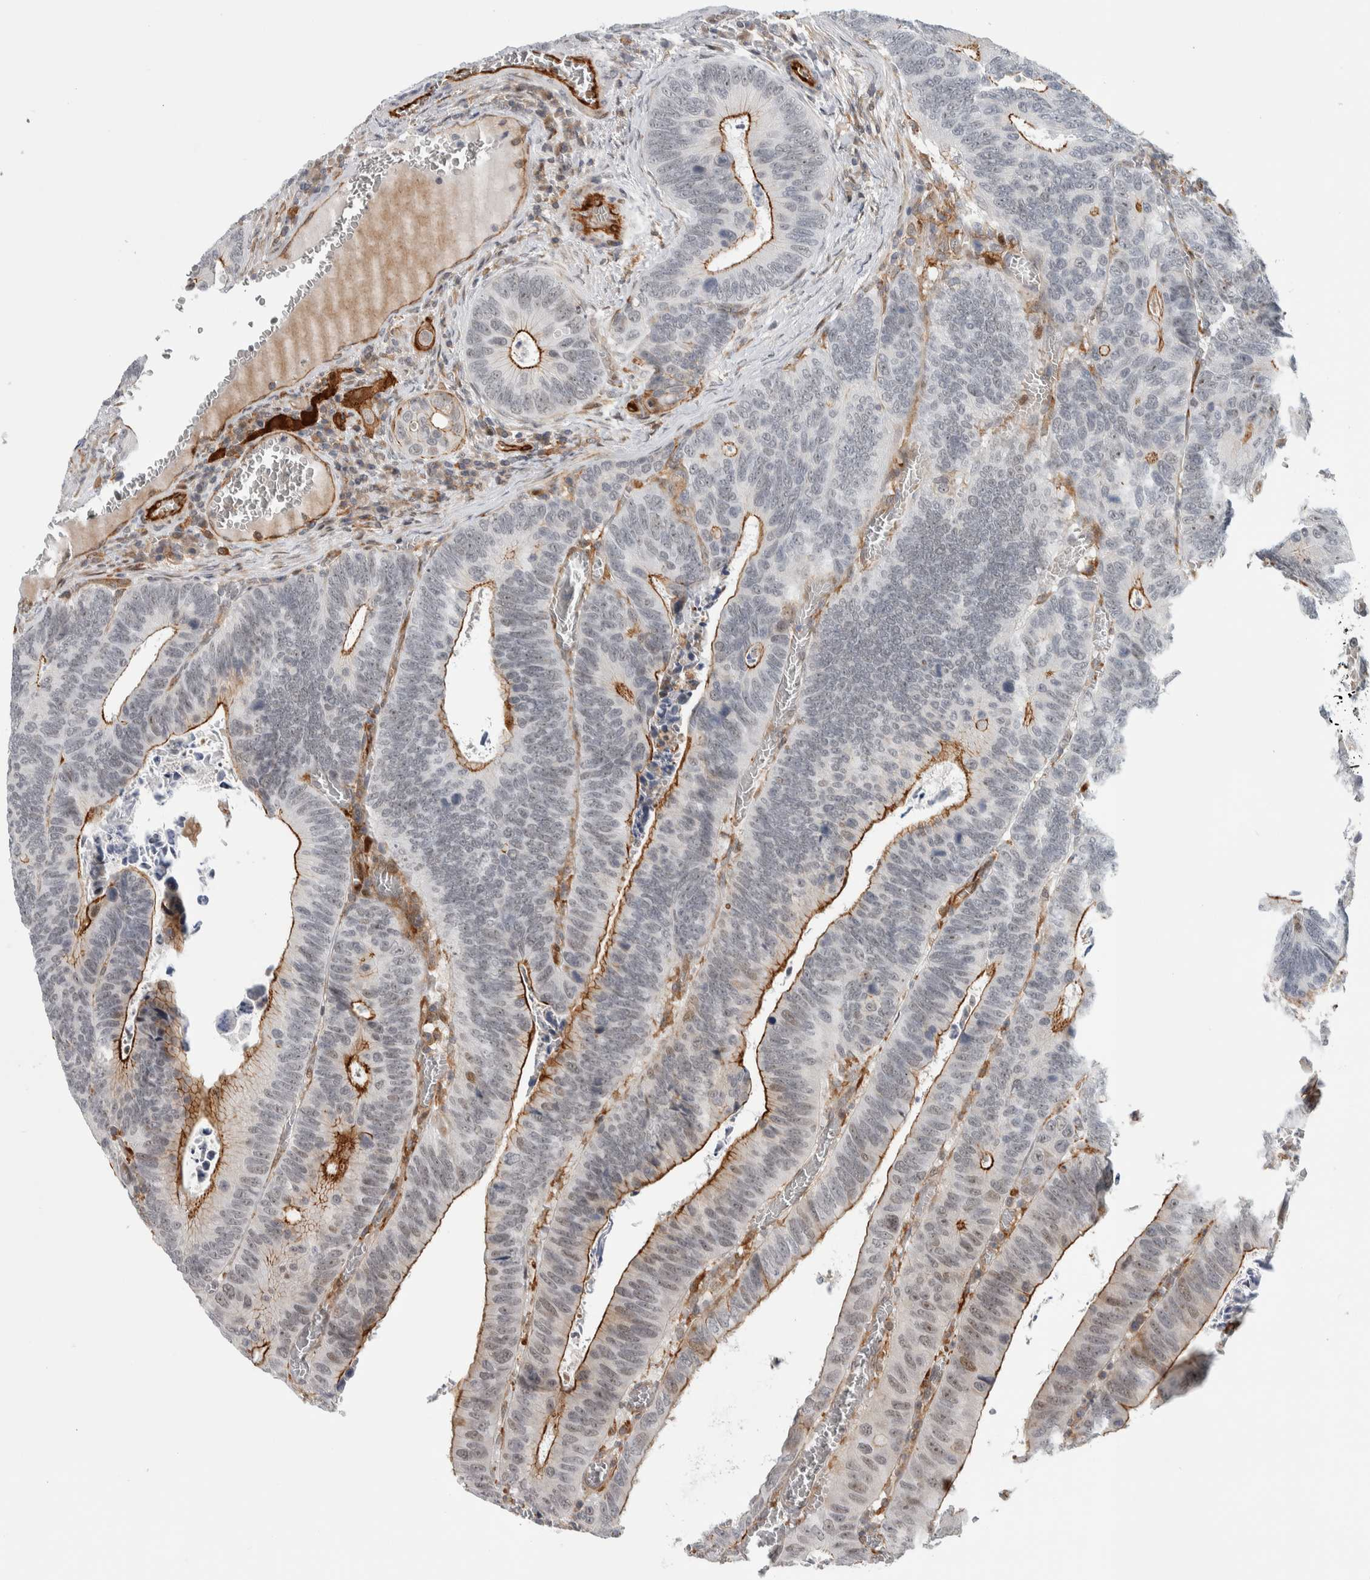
{"staining": {"intensity": "moderate", "quantity": "25%-75%", "location": "cytoplasmic/membranous"}, "tissue": "colorectal cancer", "cell_type": "Tumor cells", "image_type": "cancer", "snomed": [{"axis": "morphology", "description": "Inflammation, NOS"}, {"axis": "morphology", "description": "Adenocarcinoma, NOS"}, {"axis": "topography", "description": "Colon"}], "caption": "Moderate cytoplasmic/membranous protein expression is seen in approximately 25%-75% of tumor cells in colorectal cancer (adenocarcinoma).", "gene": "MSL1", "patient": {"sex": "male", "age": 72}}